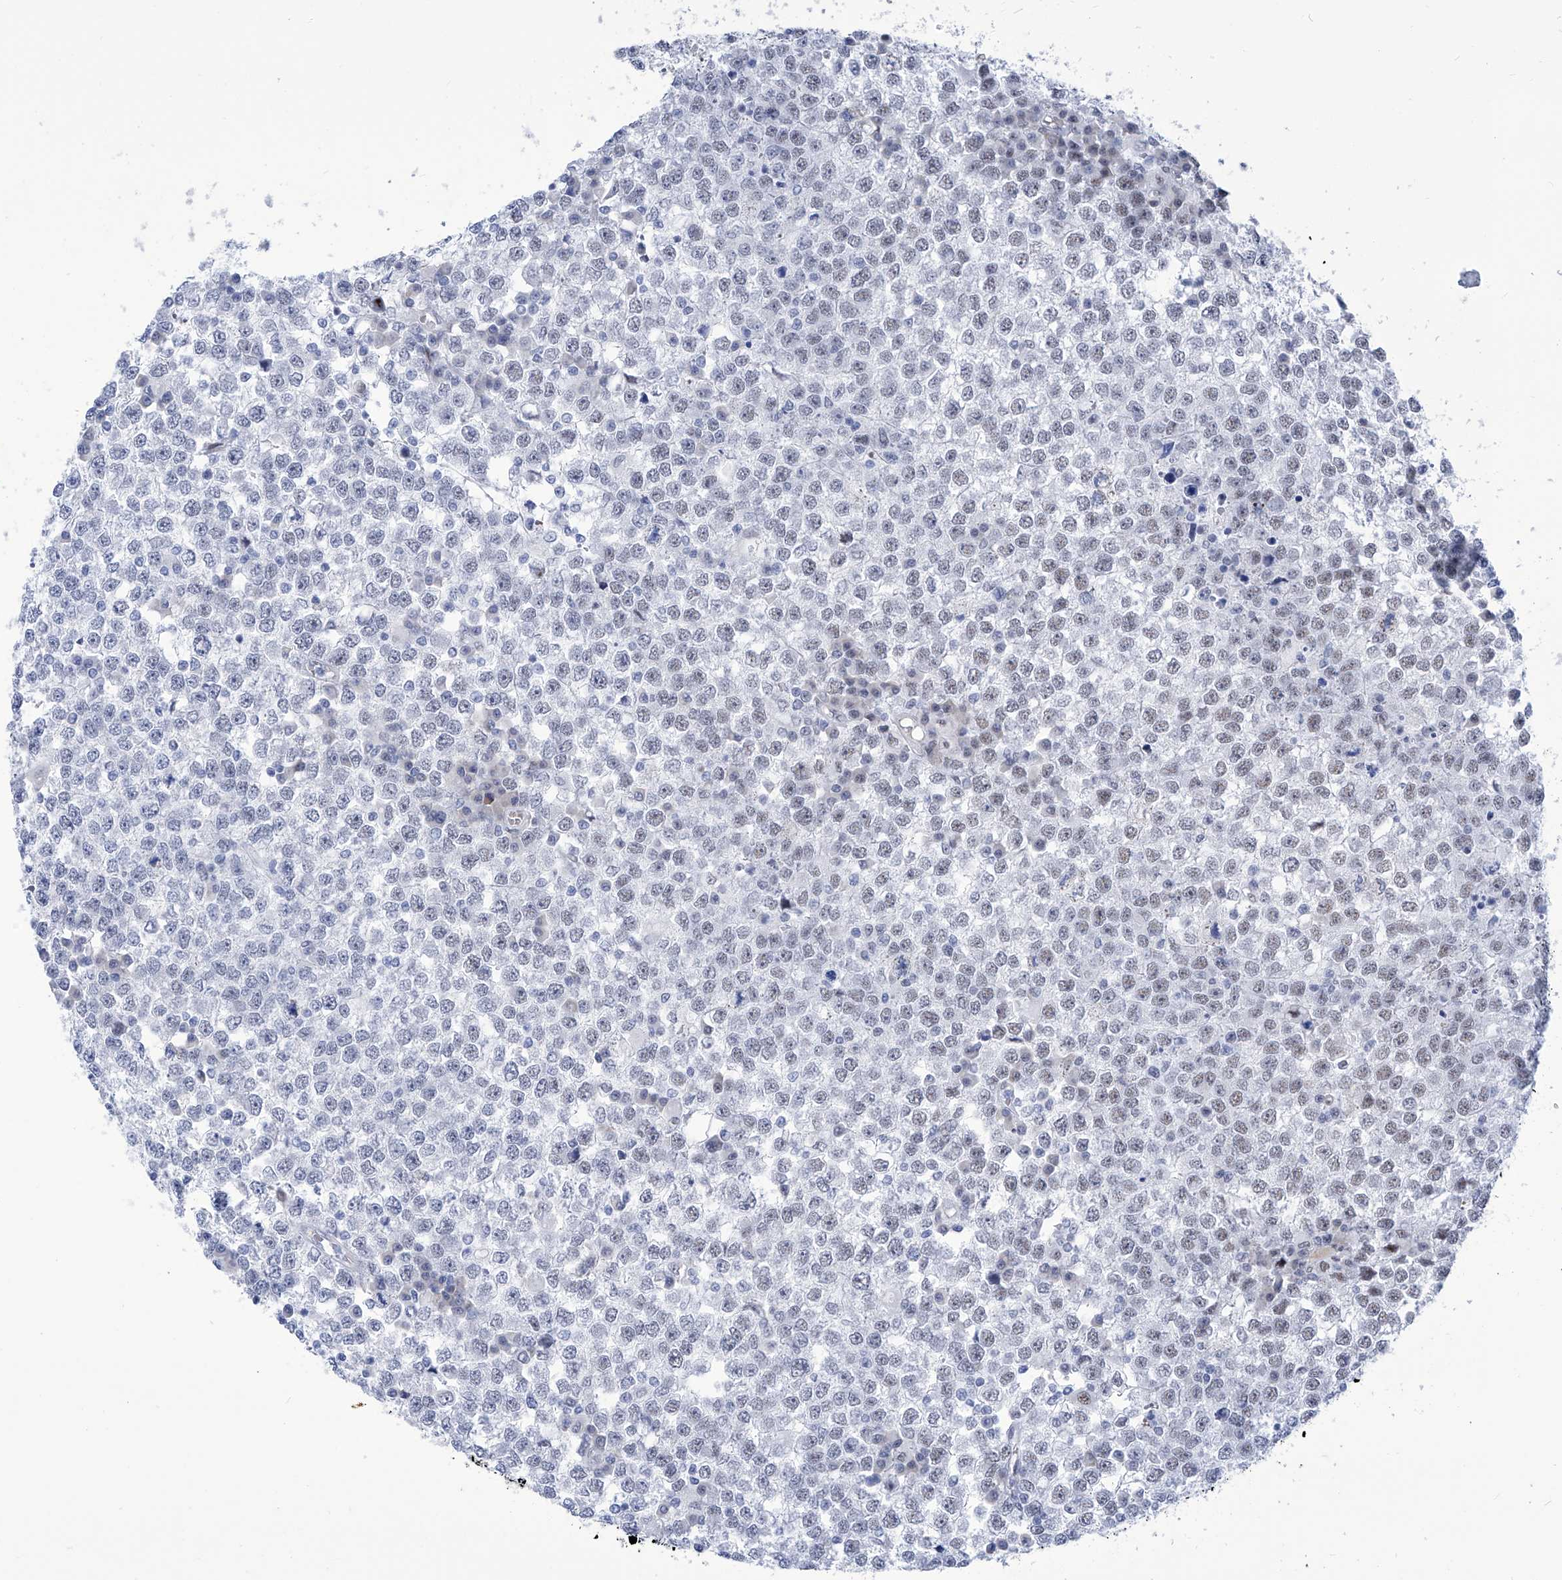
{"staining": {"intensity": "negative", "quantity": "none", "location": "none"}, "tissue": "testis cancer", "cell_type": "Tumor cells", "image_type": "cancer", "snomed": [{"axis": "morphology", "description": "Seminoma, NOS"}, {"axis": "topography", "description": "Testis"}], "caption": "Immunohistochemical staining of testis cancer (seminoma) shows no significant positivity in tumor cells.", "gene": "SART1", "patient": {"sex": "male", "age": 65}}